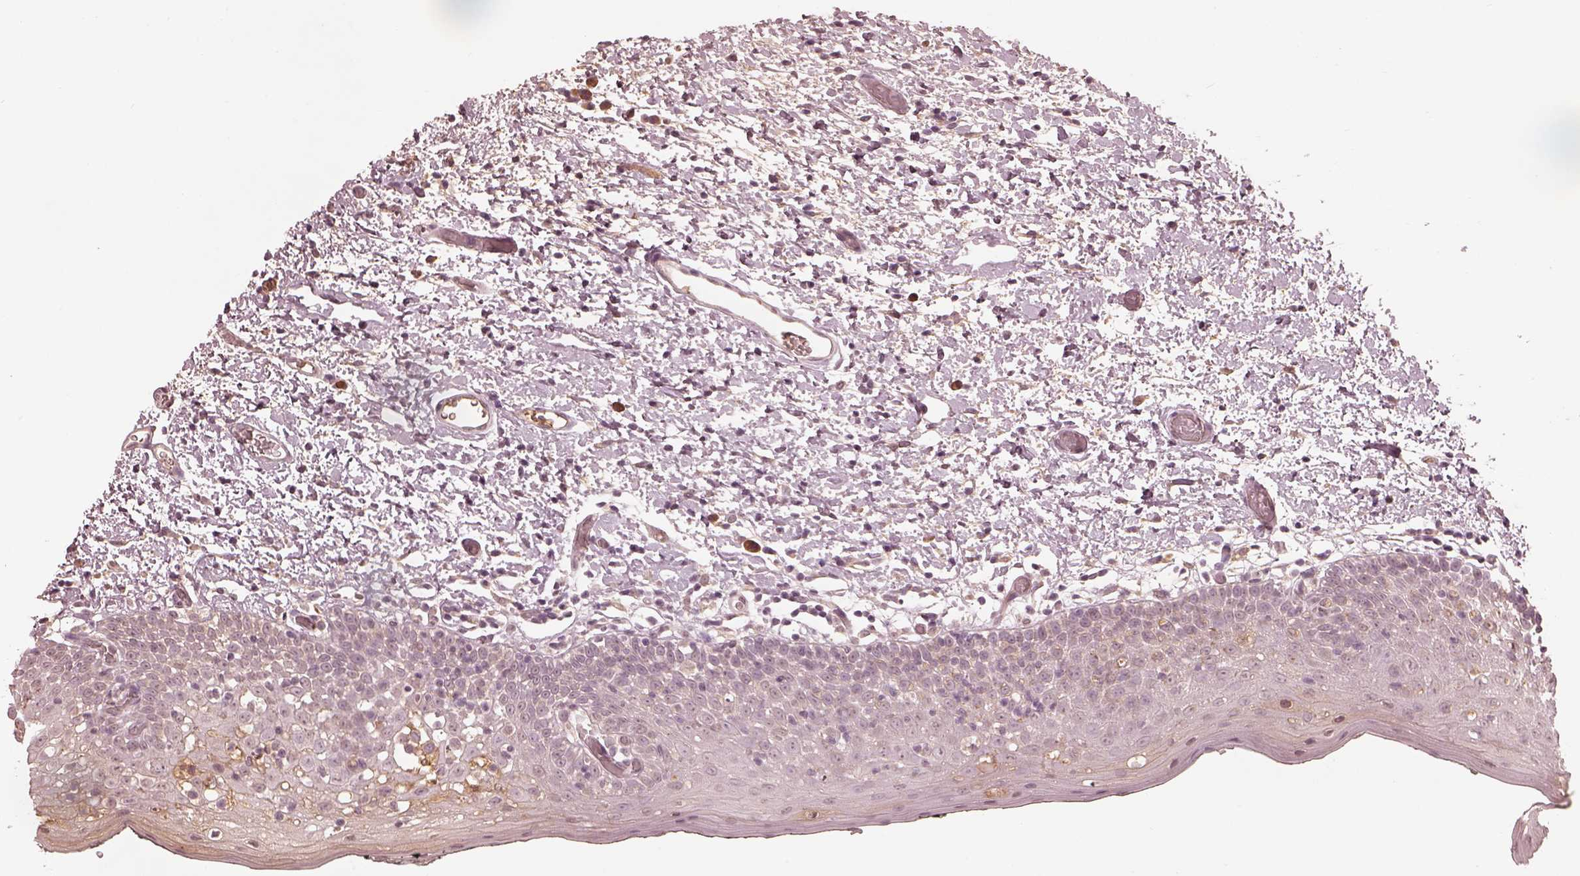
{"staining": {"intensity": "negative", "quantity": "none", "location": "none"}, "tissue": "oral mucosa", "cell_type": "Squamous epithelial cells", "image_type": "normal", "snomed": [{"axis": "morphology", "description": "Normal tissue, NOS"}, {"axis": "morphology", "description": "Squamous cell carcinoma, NOS"}, {"axis": "topography", "description": "Oral tissue"}, {"axis": "topography", "description": "Head-Neck"}], "caption": "Squamous epithelial cells show no significant staining in benign oral mucosa. The staining was performed using DAB (3,3'-diaminobenzidine) to visualize the protein expression in brown, while the nuclei were stained in blue with hematoxylin (Magnification: 20x).", "gene": "CALR3", "patient": {"sex": "male", "age": 69}}